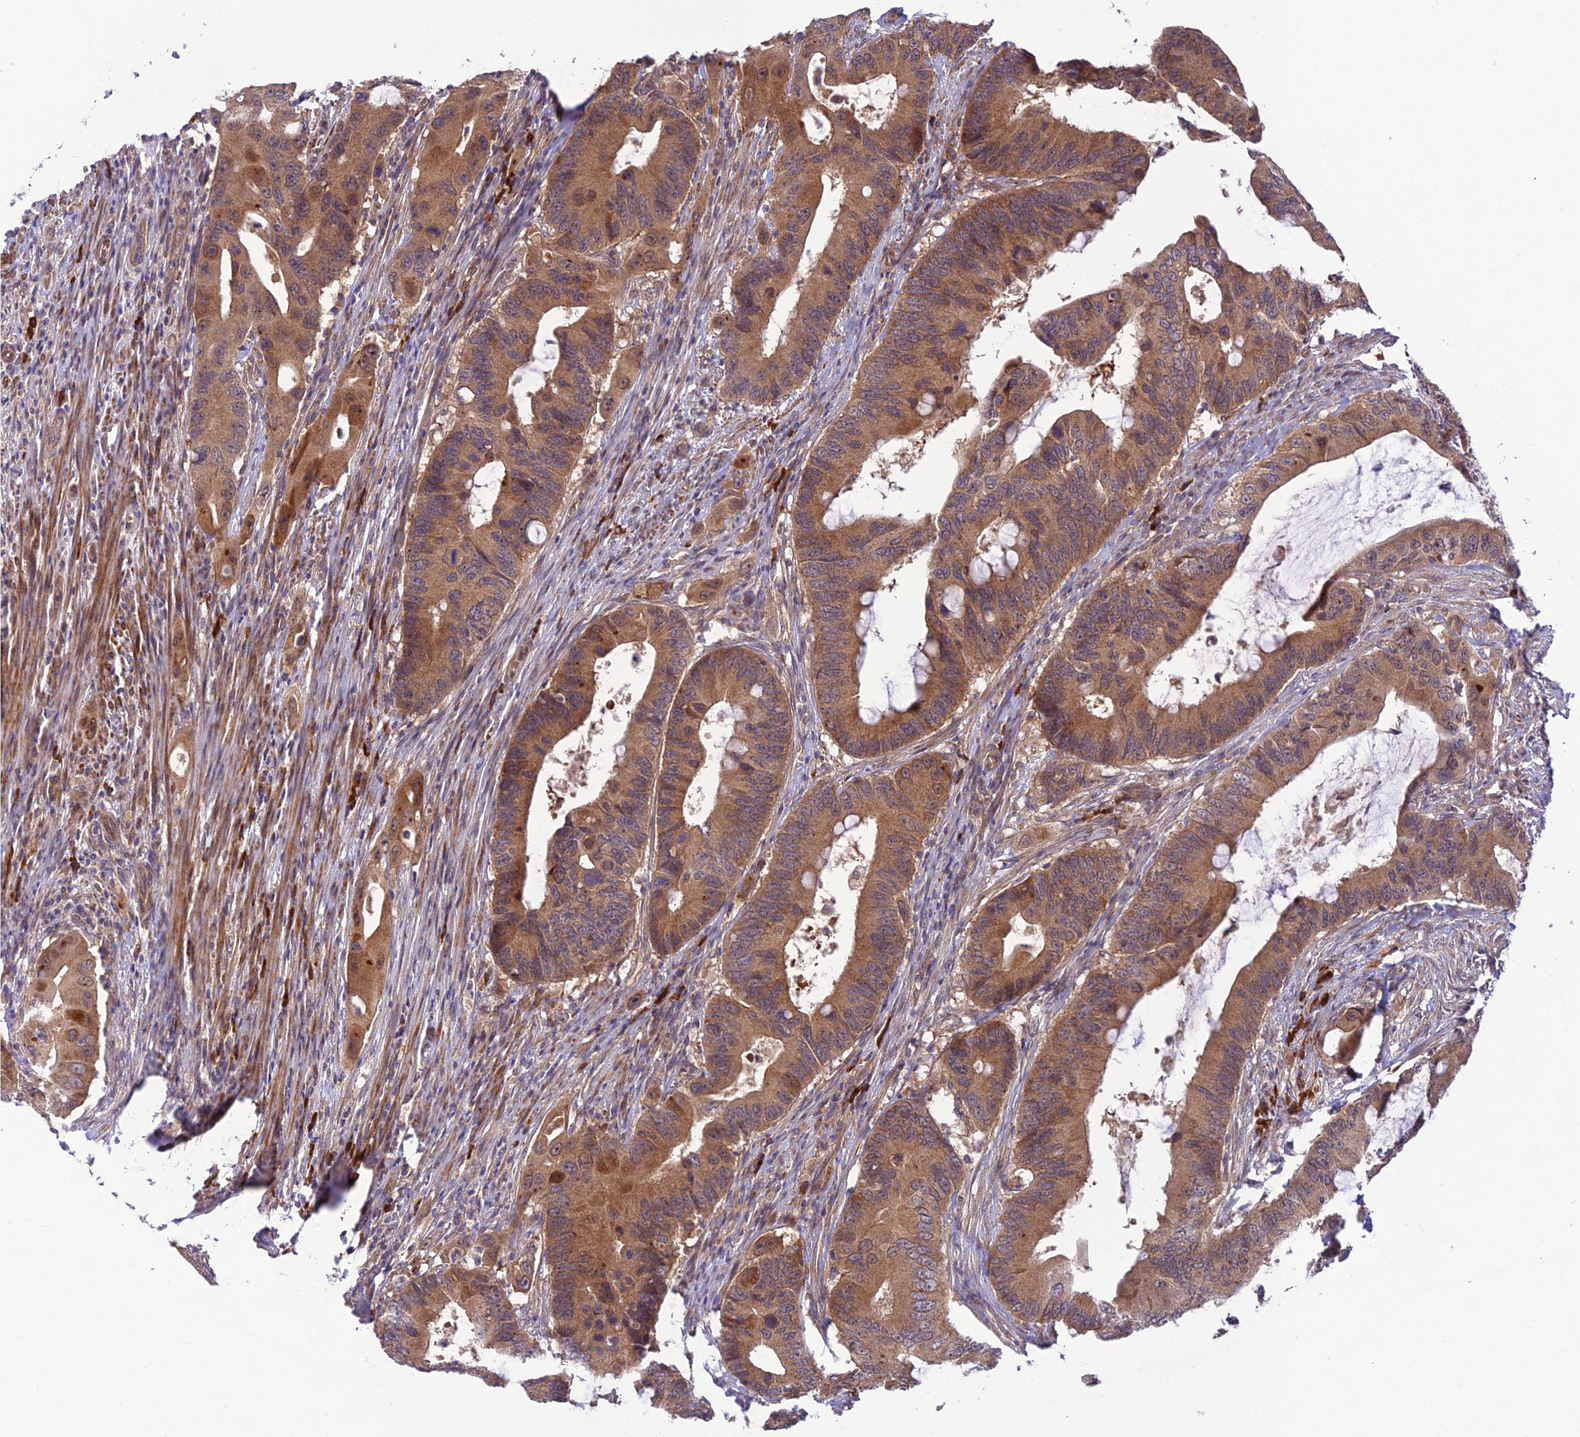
{"staining": {"intensity": "moderate", "quantity": ">75%", "location": "cytoplasmic/membranous"}, "tissue": "colorectal cancer", "cell_type": "Tumor cells", "image_type": "cancer", "snomed": [{"axis": "morphology", "description": "Adenocarcinoma, NOS"}, {"axis": "topography", "description": "Colon"}], "caption": "A medium amount of moderate cytoplasmic/membranous positivity is seen in approximately >75% of tumor cells in colorectal adenocarcinoma tissue.", "gene": "UROS", "patient": {"sex": "male", "age": 71}}